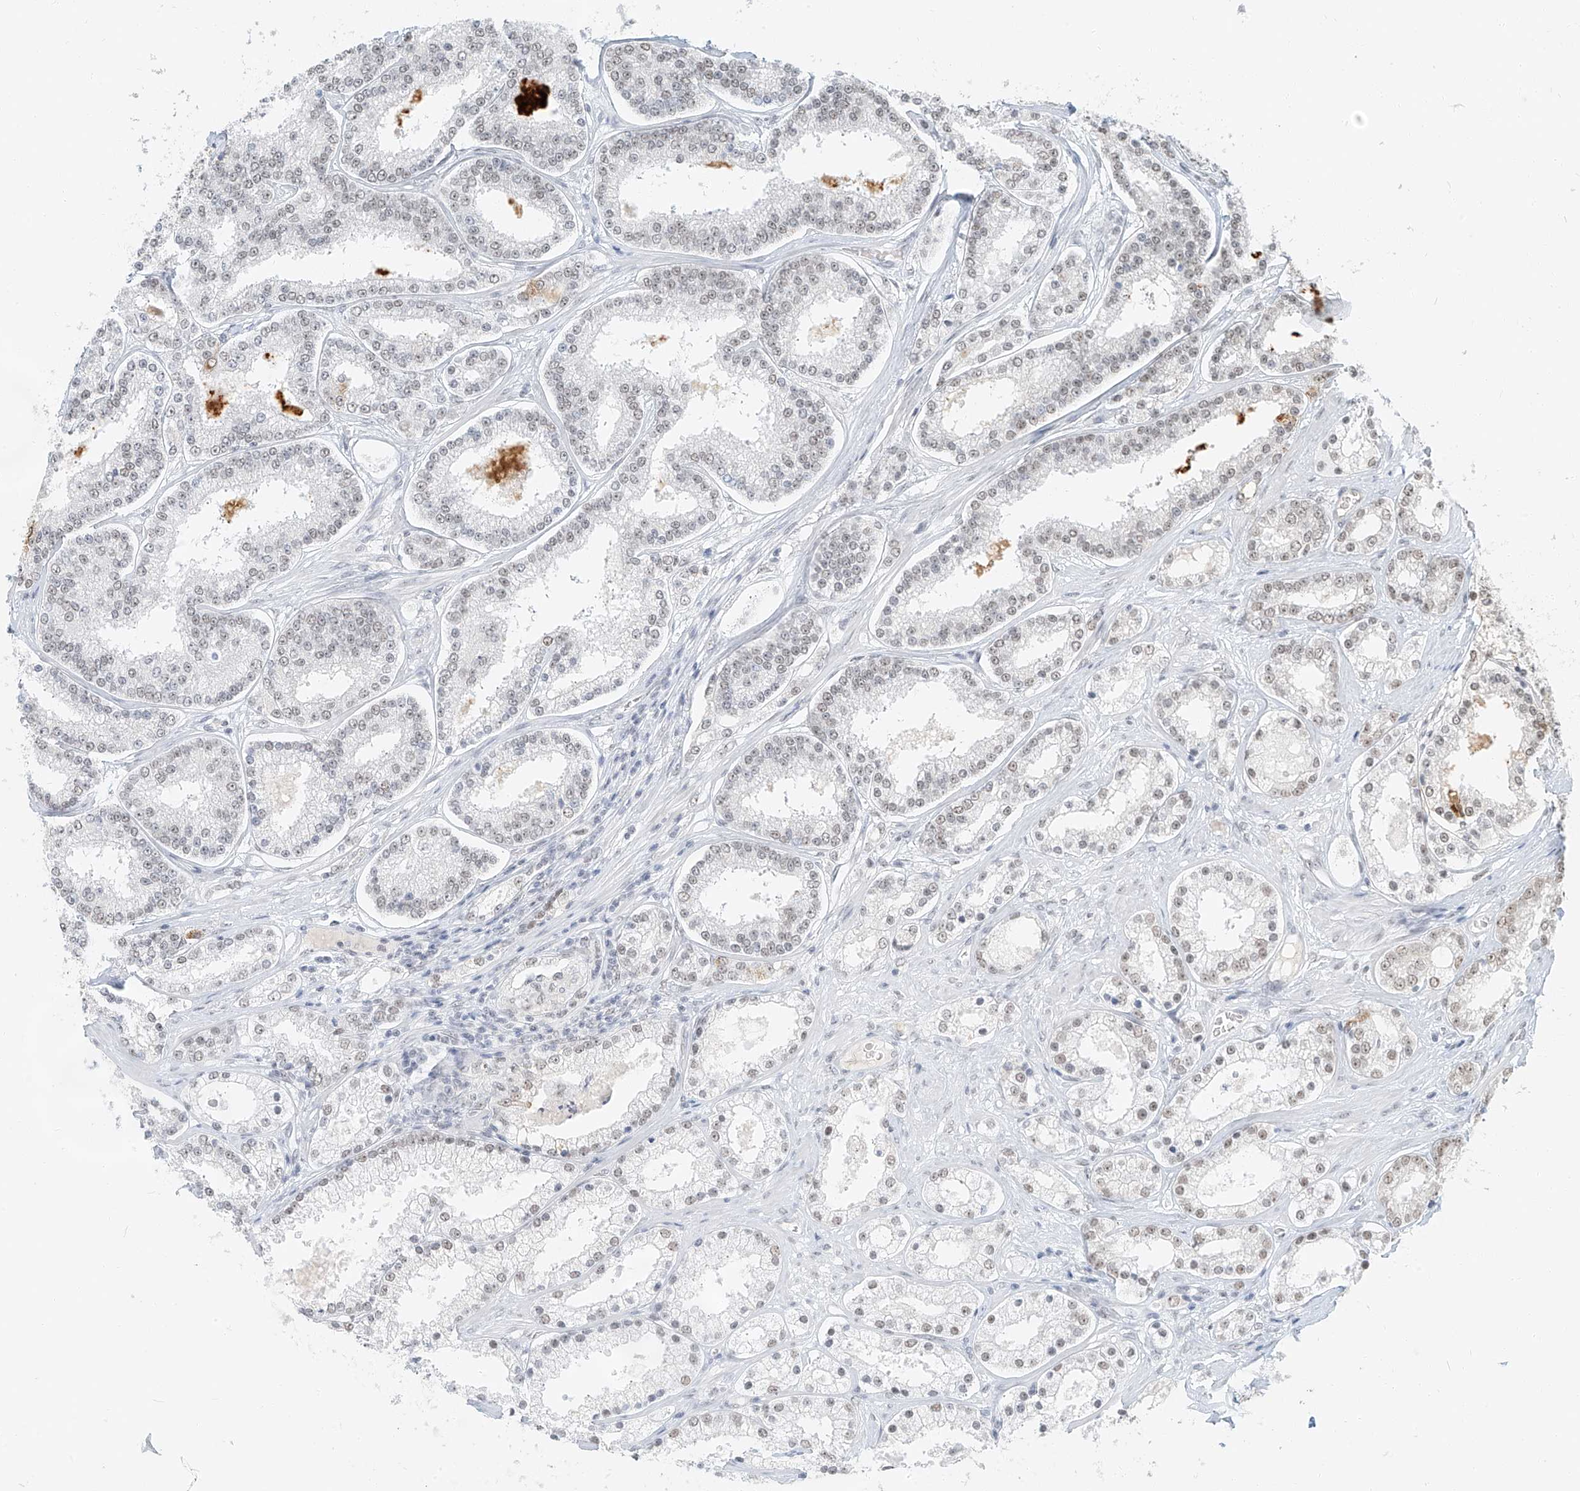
{"staining": {"intensity": "moderate", "quantity": "<25%", "location": "cytoplasmic/membranous,nuclear"}, "tissue": "prostate cancer", "cell_type": "Tumor cells", "image_type": "cancer", "snomed": [{"axis": "morphology", "description": "Normal tissue, NOS"}, {"axis": "morphology", "description": "Adenocarcinoma, High grade"}, {"axis": "topography", "description": "Prostate"}], "caption": "A brown stain shows moderate cytoplasmic/membranous and nuclear positivity of a protein in prostate cancer (high-grade adenocarcinoma) tumor cells.", "gene": "PGC", "patient": {"sex": "male", "age": 83}}